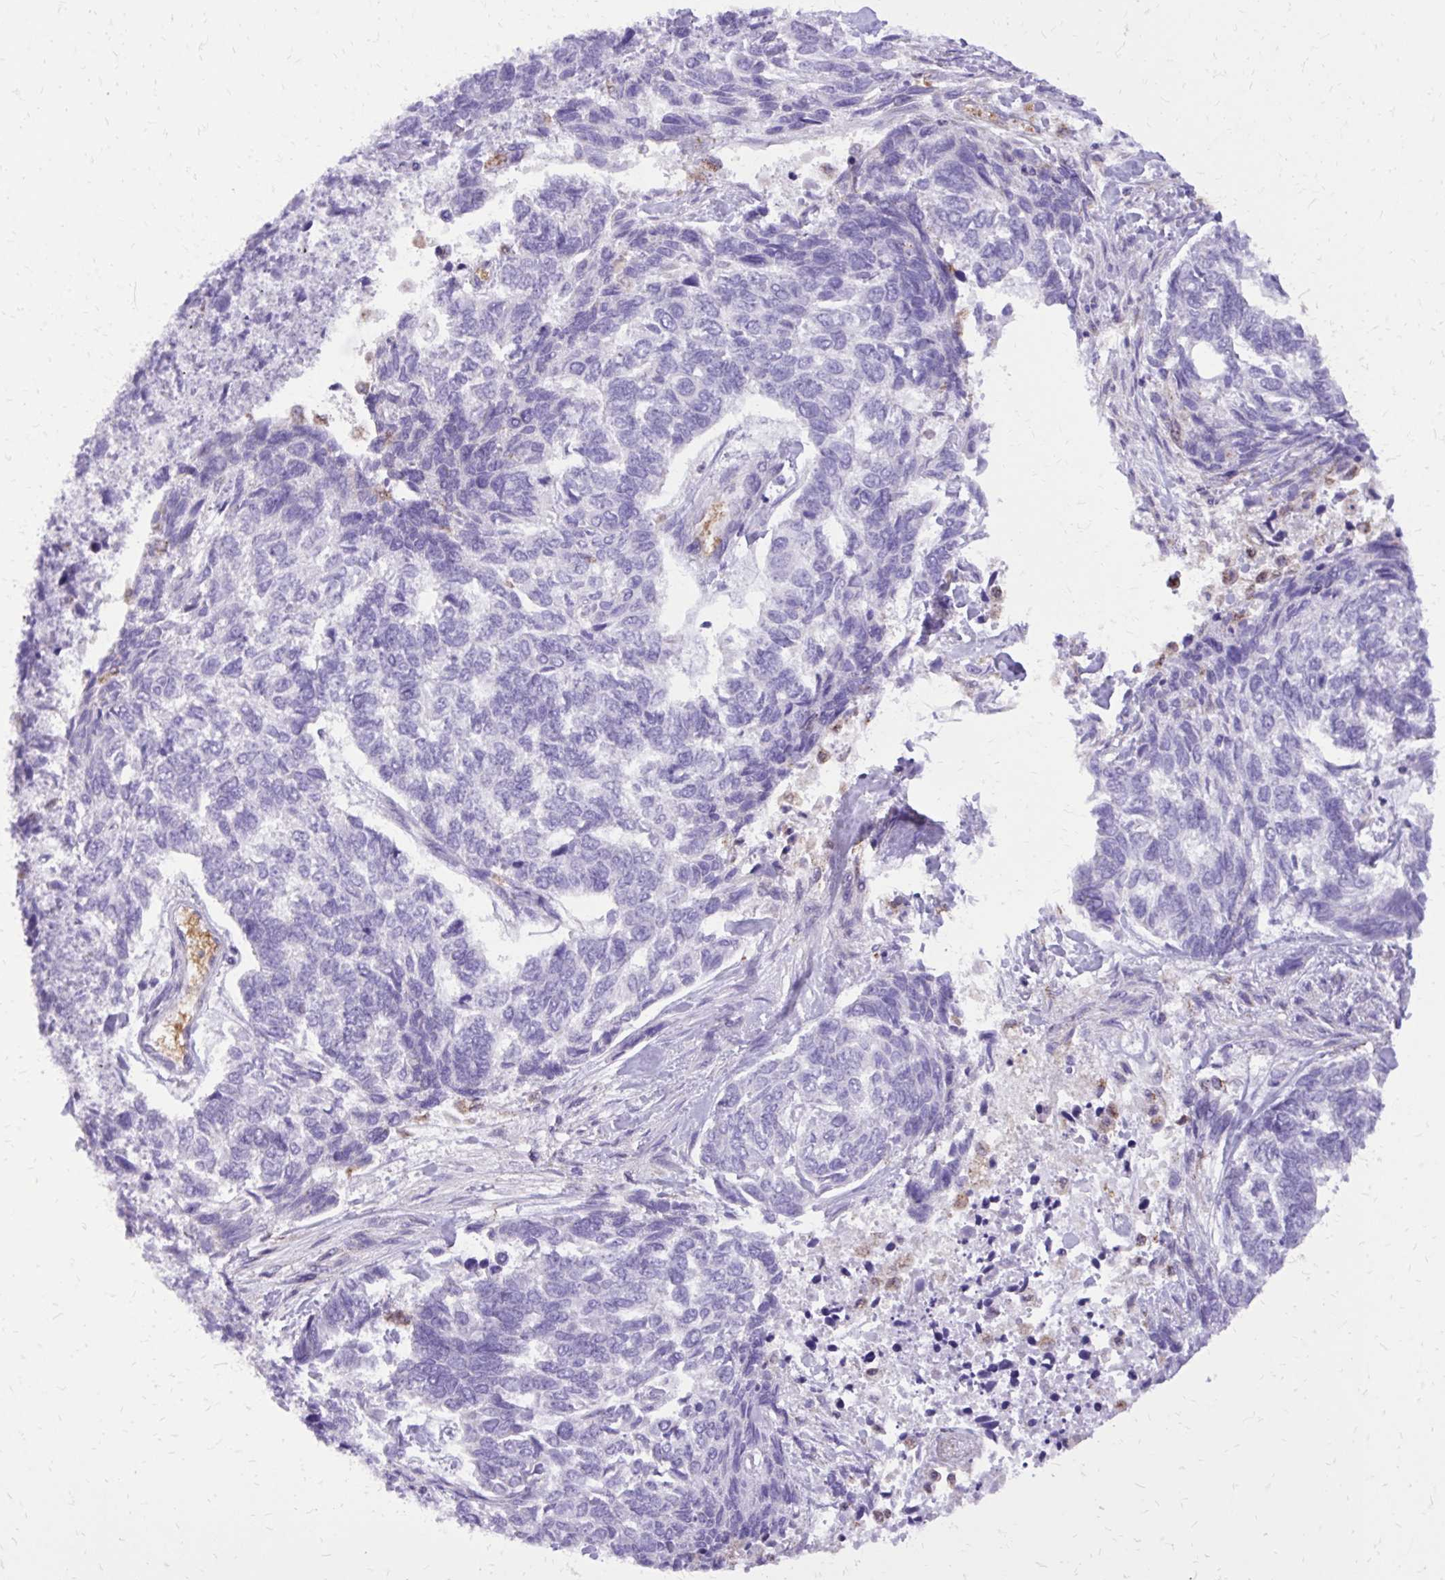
{"staining": {"intensity": "negative", "quantity": "none", "location": "none"}, "tissue": "skin cancer", "cell_type": "Tumor cells", "image_type": "cancer", "snomed": [{"axis": "morphology", "description": "Basal cell carcinoma"}, {"axis": "topography", "description": "Skin"}], "caption": "Immunohistochemistry micrograph of skin cancer stained for a protein (brown), which exhibits no positivity in tumor cells. (DAB immunohistochemistry (IHC) with hematoxylin counter stain).", "gene": "CAT", "patient": {"sex": "female", "age": 65}}